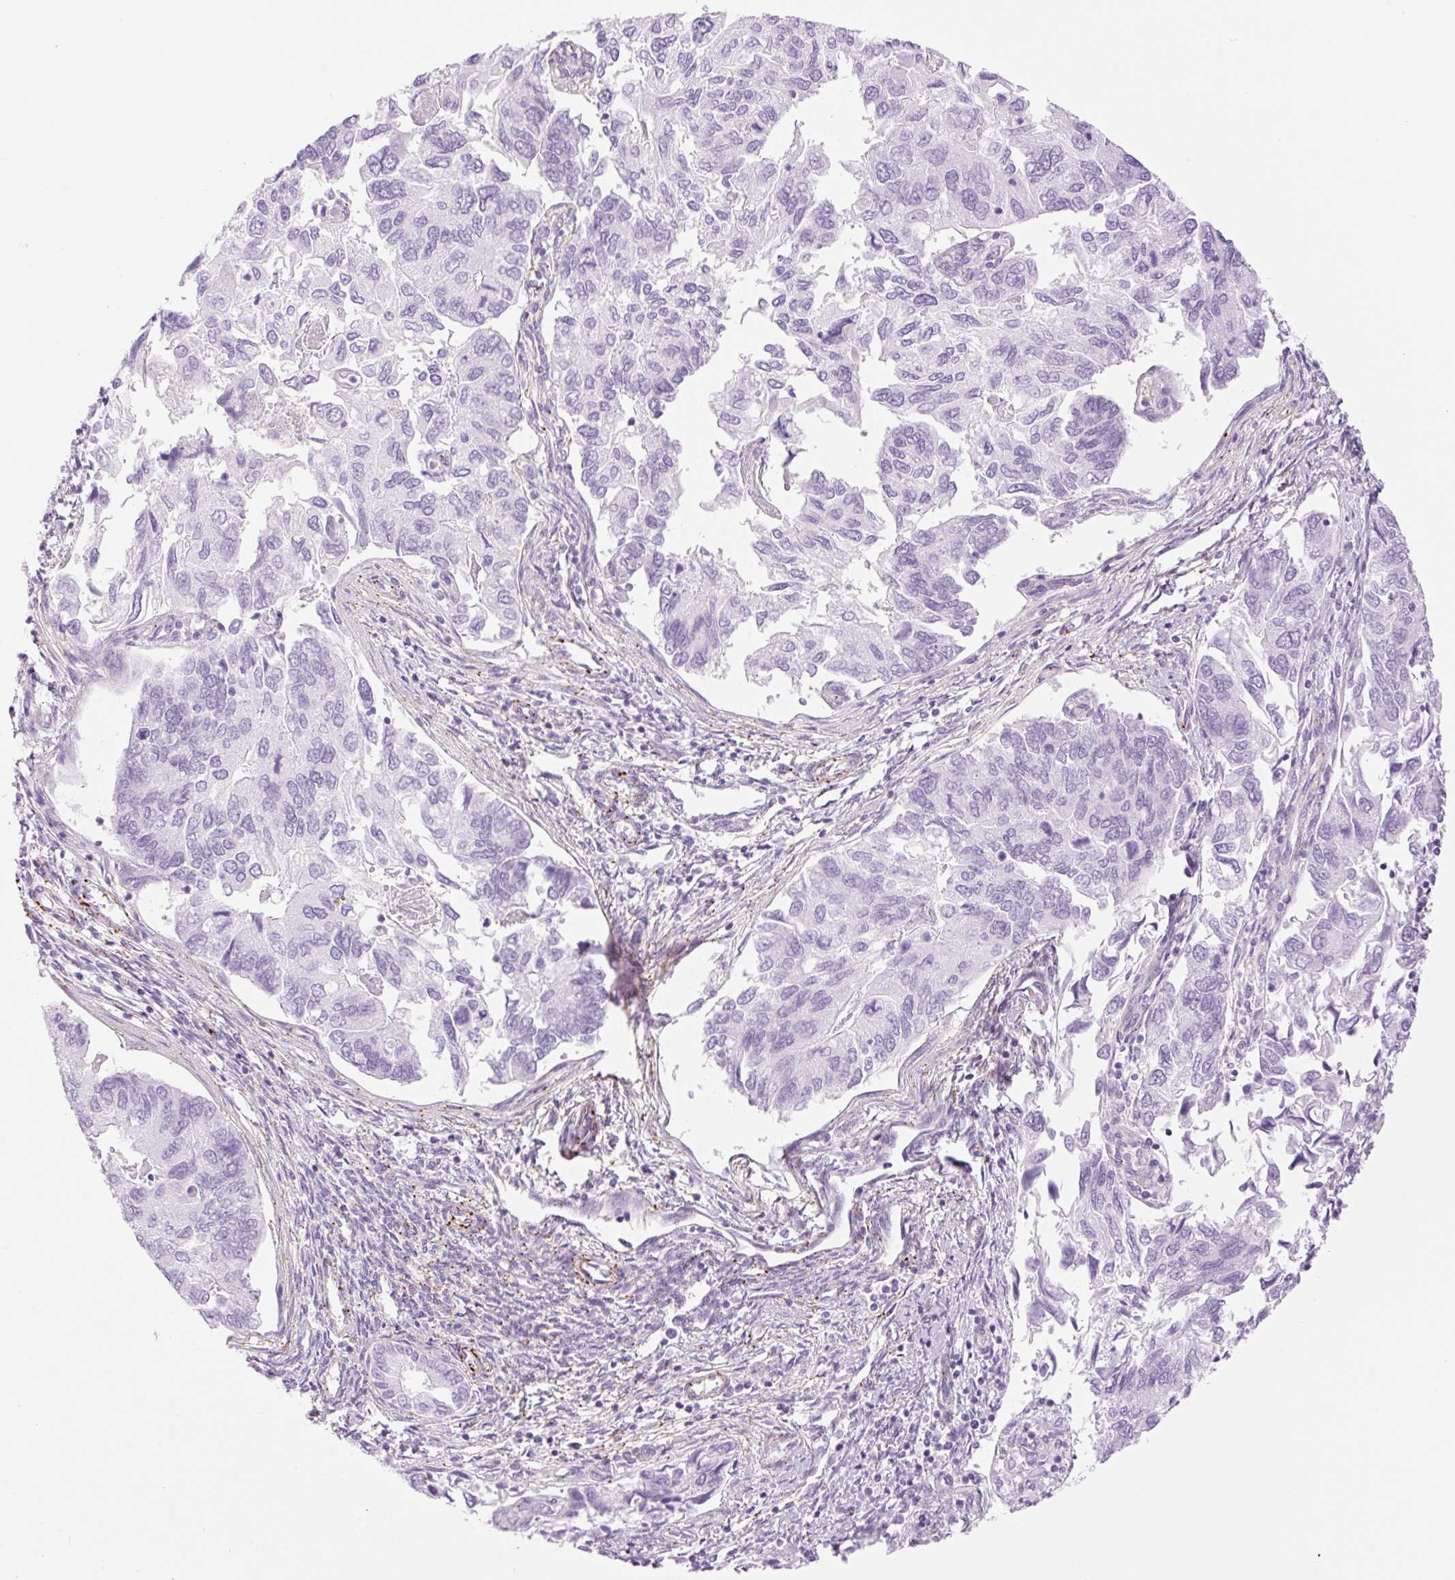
{"staining": {"intensity": "negative", "quantity": "none", "location": "none"}, "tissue": "endometrial cancer", "cell_type": "Tumor cells", "image_type": "cancer", "snomed": [{"axis": "morphology", "description": "Carcinoma, NOS"}, {"axis": "topography", "description": "Uterus"}], "caption": "Human carcinoma (endometrial) stained for a protein using immunohistochemistry exhibits no staining in tumor cells.", "gene": "EHD3", "patient": {"sex": "female", "age": 76}}